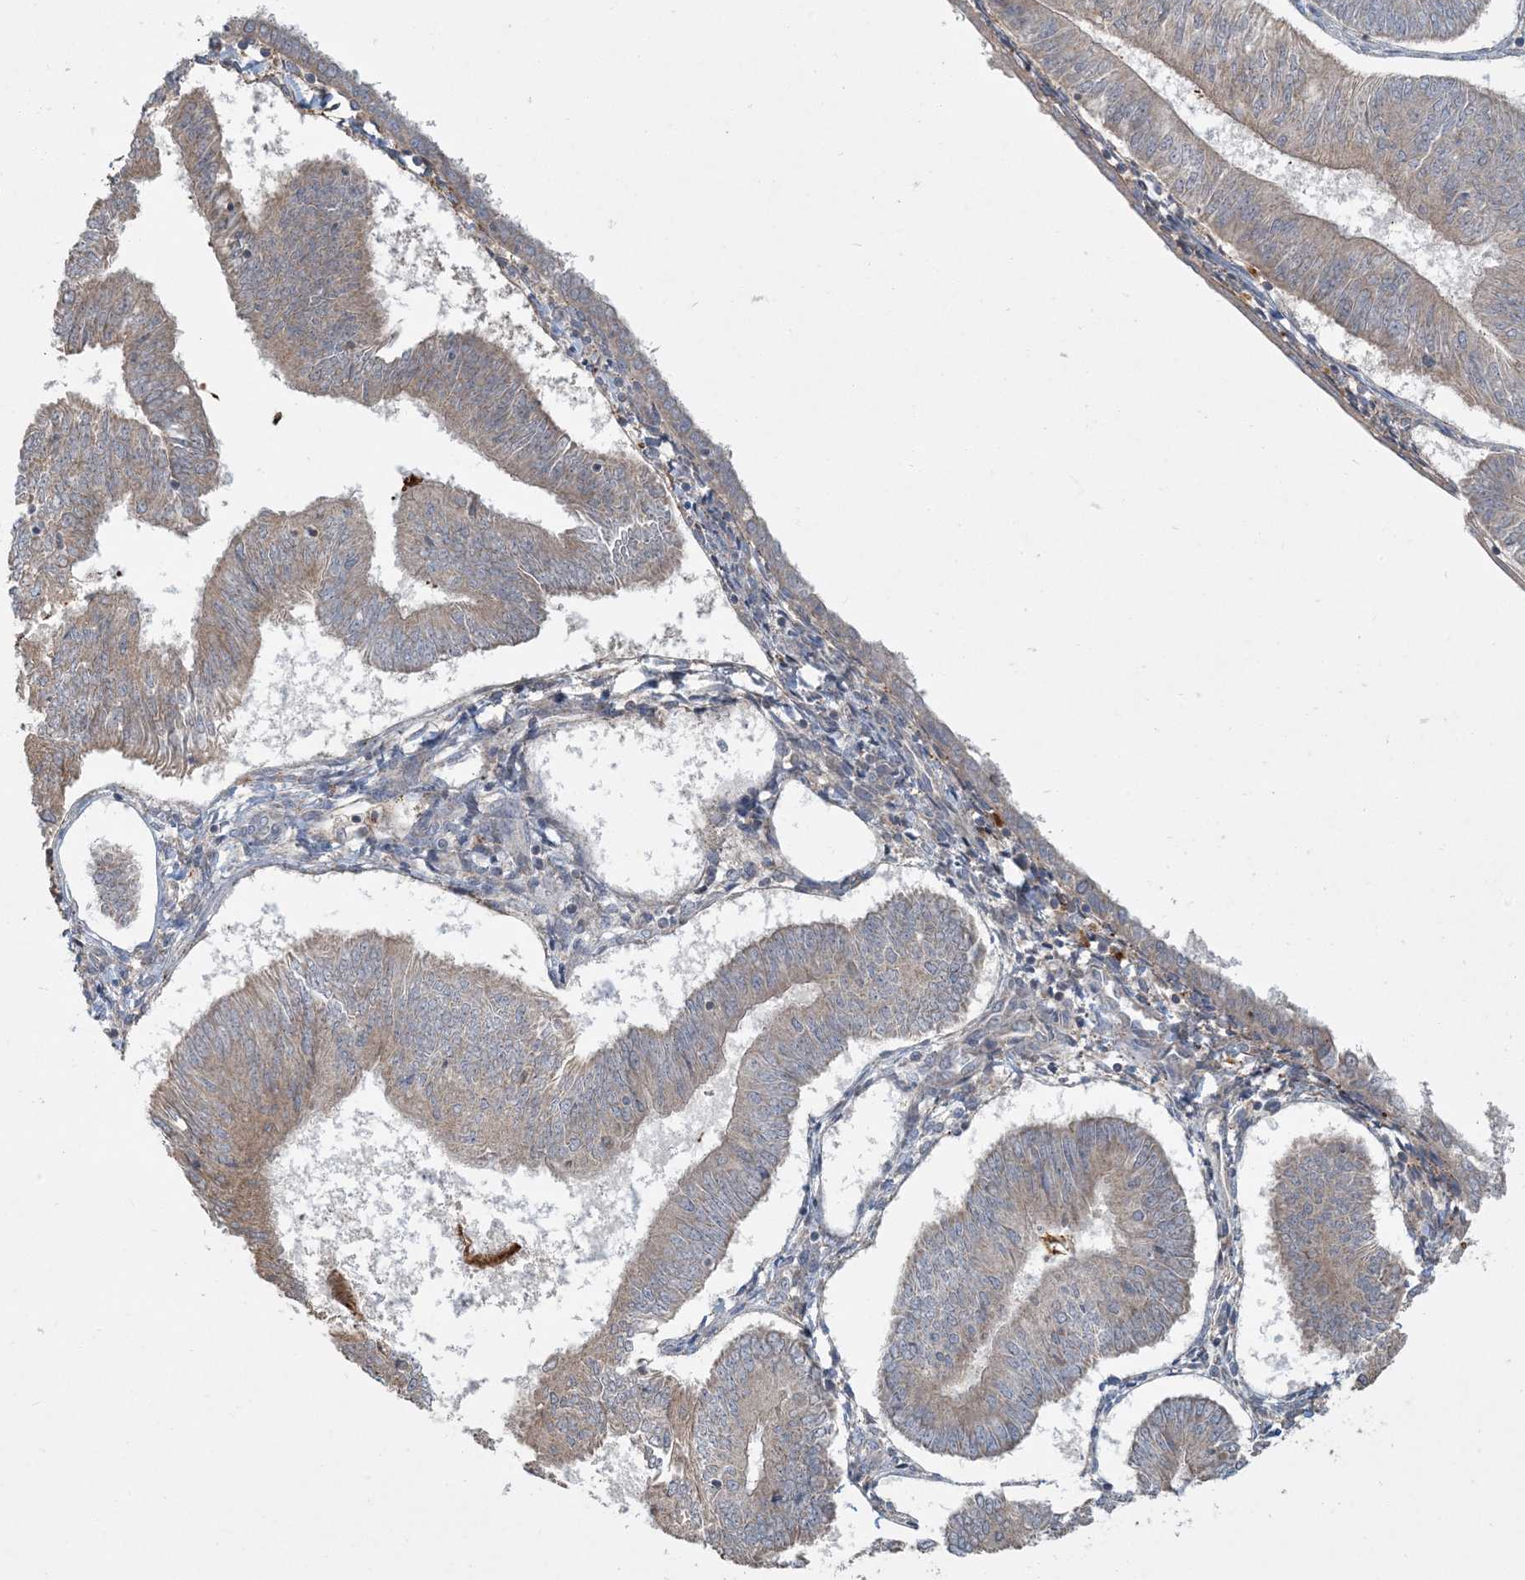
{"staining": {"intensity": "weak", "quantity": ">75%", "location": "cytoplasmic/membranous"}, "tissue": "endometrial cancer", "cell_type": "Tumor cells", "image_type": "cancer", "snomed": [{"axis": "morphology", "description": "Adenocarcinoma, NOS"}, {"axis": "topography", "description": "Endometrium"}], "caption": "There is low levels of weak cytoplasmic/membranous positivity in tumor cells of adenocarcinoma (endometrial), as demonstrated by immunohistochemical staining (brown color).", "gene": "LTN1", "patient": {"sex": "female", "age": 58}}